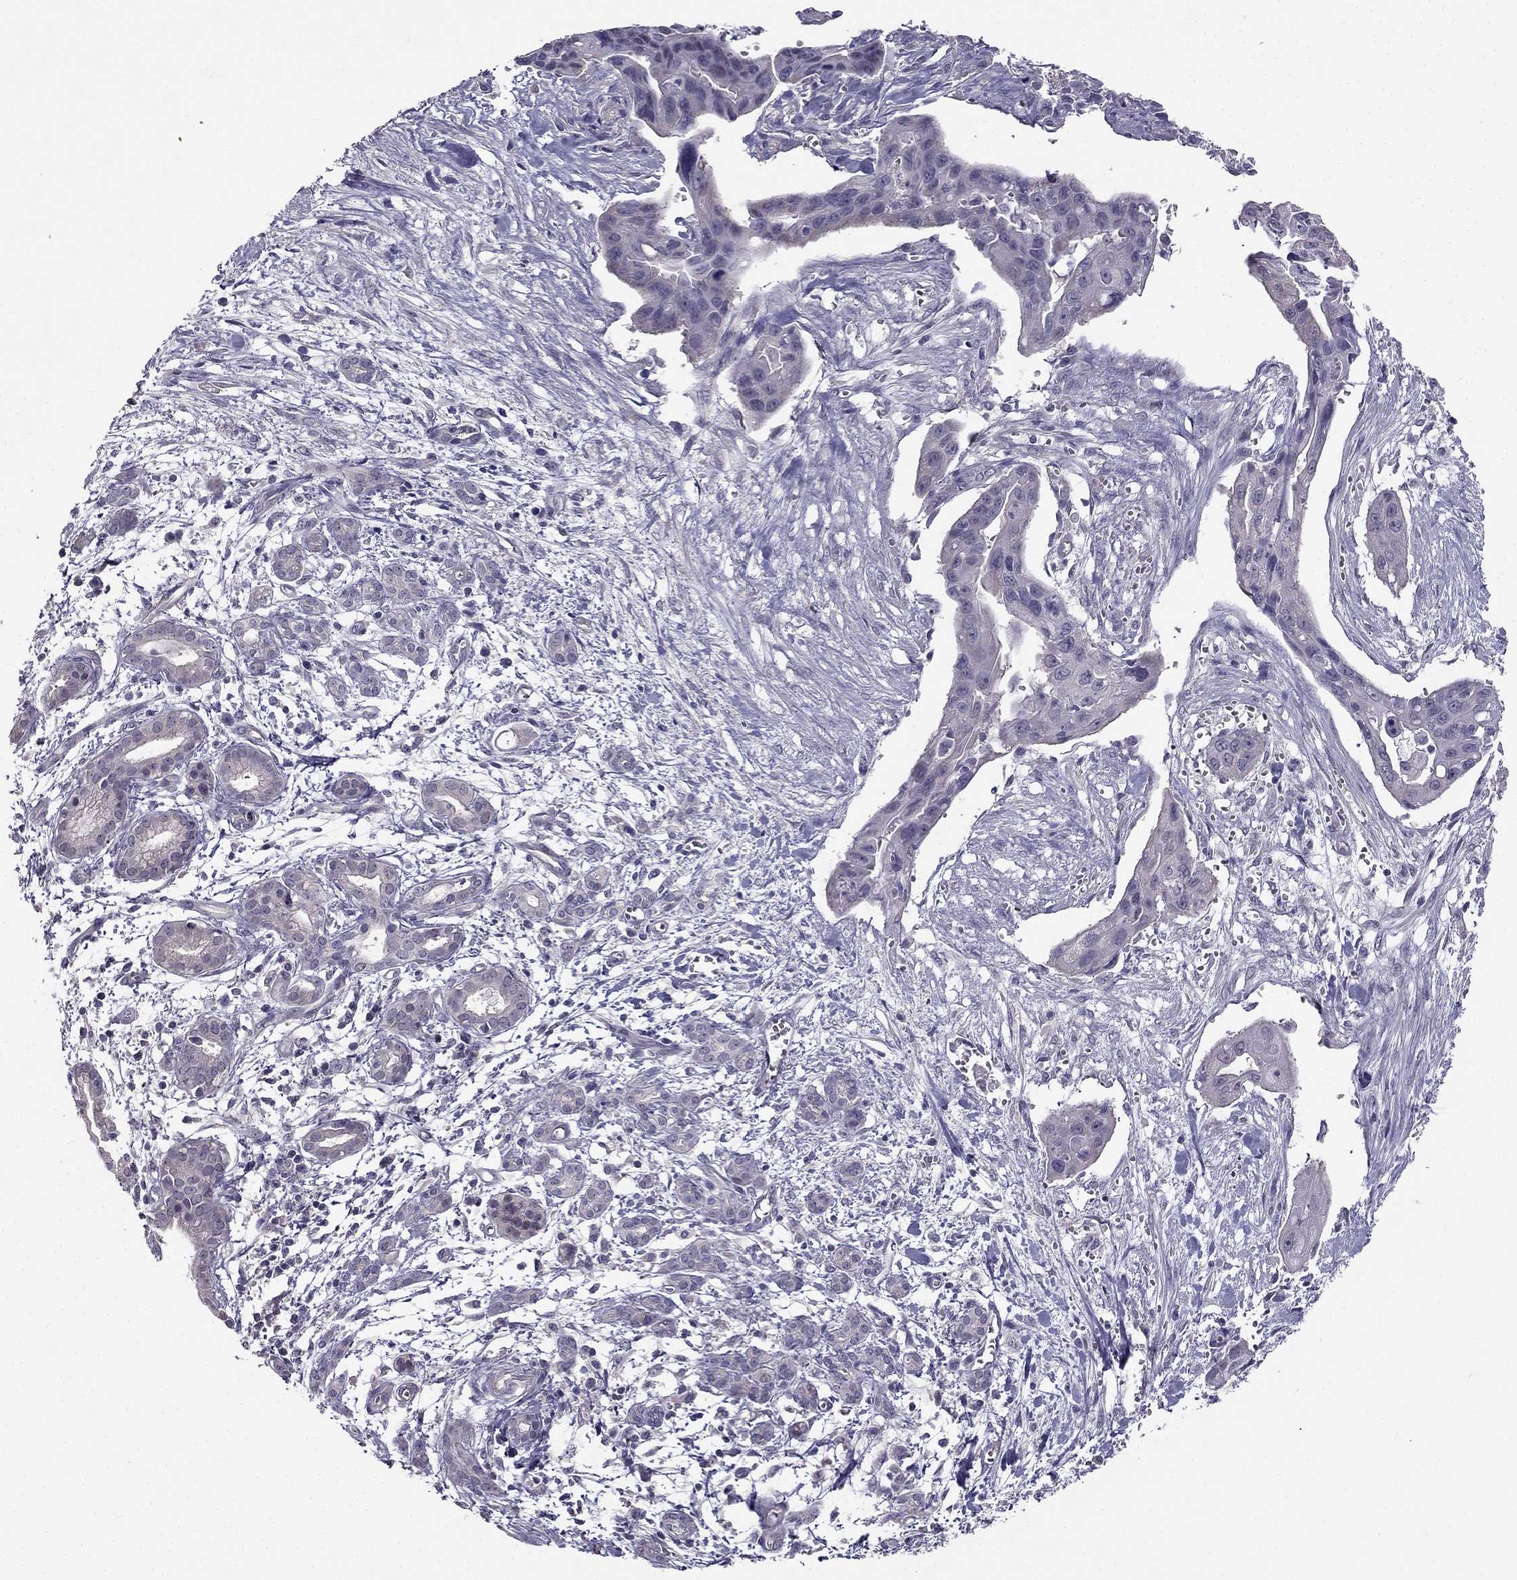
{"staining": {"intensity": "negative", "quantity": "none", "location": "none"}, "tissue": "pancreatic cancer", "cell_type": "Tumor cells", "image_type": "cancer", "snomed": [{"axis": "morphology", "description": "Adenocarcinoma, NOS"}, {"axis": "topography", "description": "Pancreas"}], "caption": "The micrograph exhibits no significant positivity in tumor cells of pancreatic cancer (adenocarcinoma).", "gene": "HSFX1", "patient": {"sex": "male", "age": 60}}